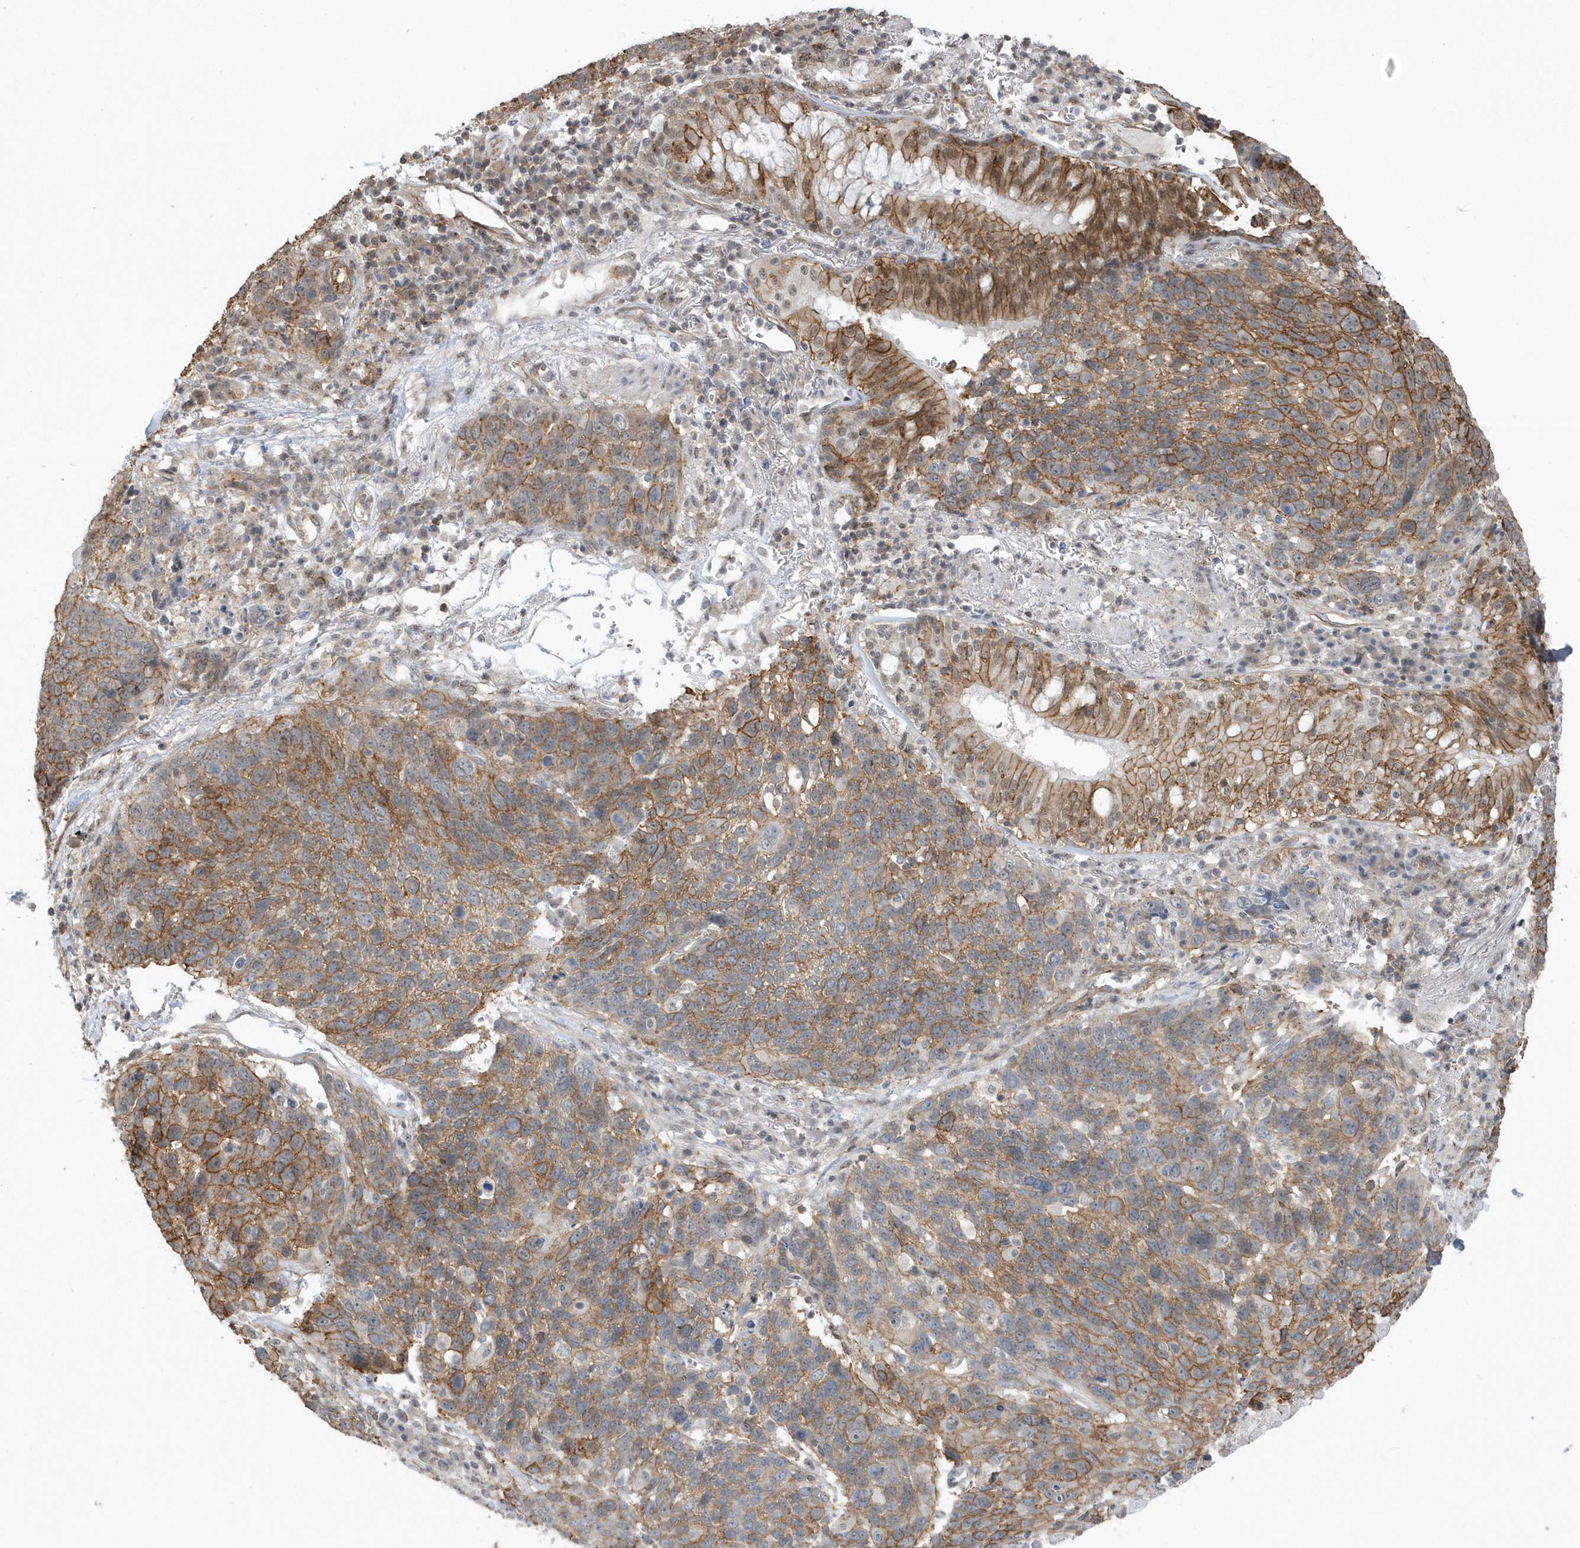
{"staining": {"intensity": "moderate", "quantity": ">75%", "location": "cytoplasmic/membranous"}, "tissue": "lung cancer", "cell_type": "Tumor cells", "image_type": "cancer", "snomed": [{"axis": "morphology", "description": "Squamous cell carcinoma, NOS"}, {"axis": "topography", "description": "Lung"}], "caption": "Immunohistochemical staining of lung squamous cell carcinoma displays moderate cytoplasmic/membranous protein expression in about >75% of tumor cells.", "gene": "CRIP3", "patient": {"sex": "male", "age": 66}}